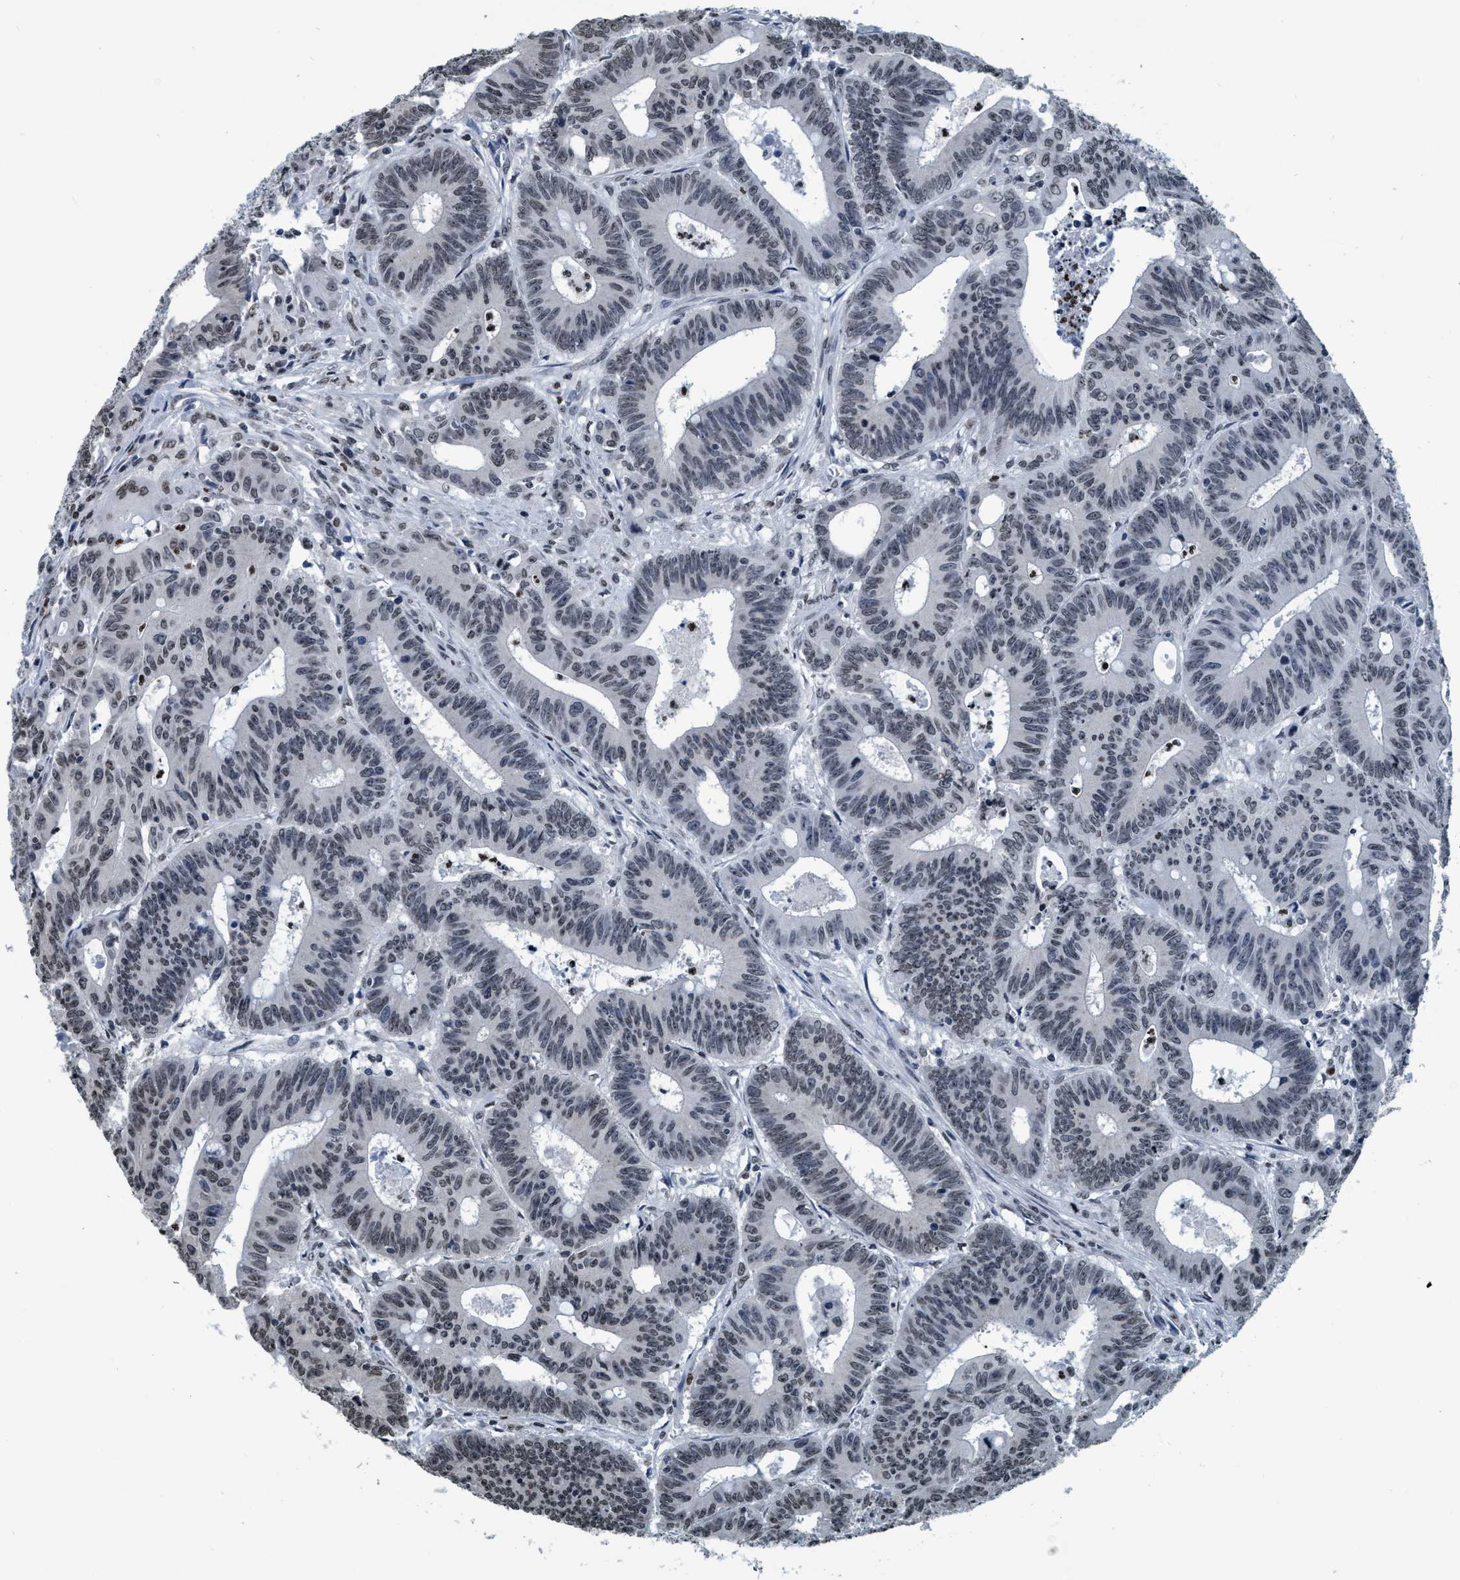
{"staining": {"intensity": "weak", "quantity": "<25%", "location": "nuclear"}, "tissue": "colorectal cancer", "cell_type": "Tumor cells", "image_type": "cancer", "snomed": [{"axis": "morphology", "description": "Adenocarcinoma, NOS"}, {"axis": "topography", "description": "Colon"}], "caption": "High power microscopy micrograph of an immunohistochemistry histopathology image of adenocarcinoma (colorectal), revealing no significant staining in tumor cells. (DAB (3,3'-diaminobenzidine) immunohistochemistry (IHC) with hematoxylin counter stain).", "gene": "CCNE2", "patient": {"sex": "male", "age": 45}}